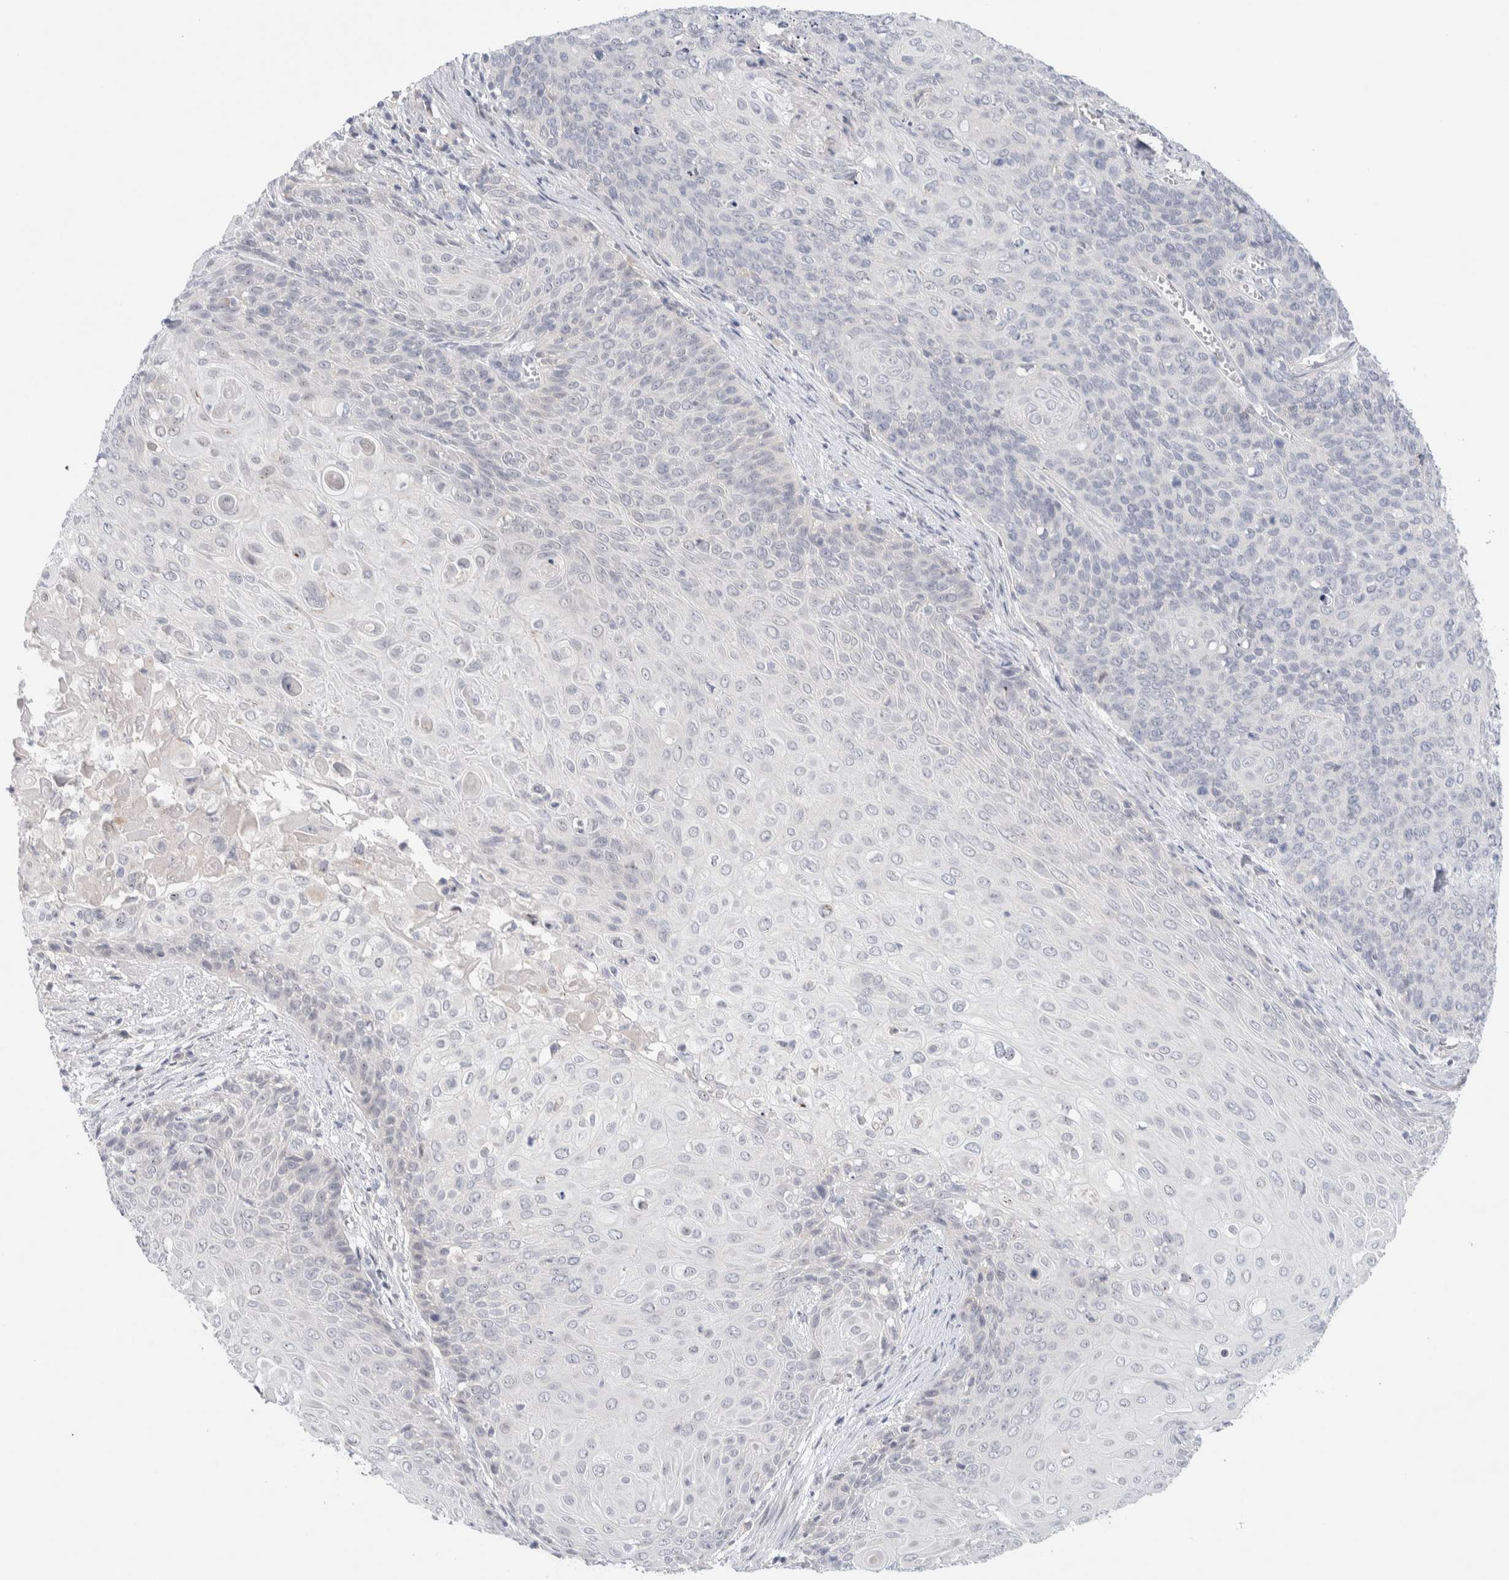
{"staining": {"intensity": "negative", "quantity": "none", "location": "none"}, "tissue": "cervical cancer", "cell_type": "Tumor cells", "image_type": "cancer", "snomed": [{"axis": "morphology", "description": "Squamous cell carcinoma, NOS"}, {"axis": "topography", "description": "Cervix"}], "caption": "IHC histopathology image of neoplastic tissue: human cervical cancer stained with DAB exhibits no significant protein positivity in tumor cells.", "gene": "DNAJB6", "patient": {"sex": "female", "age": 39}}